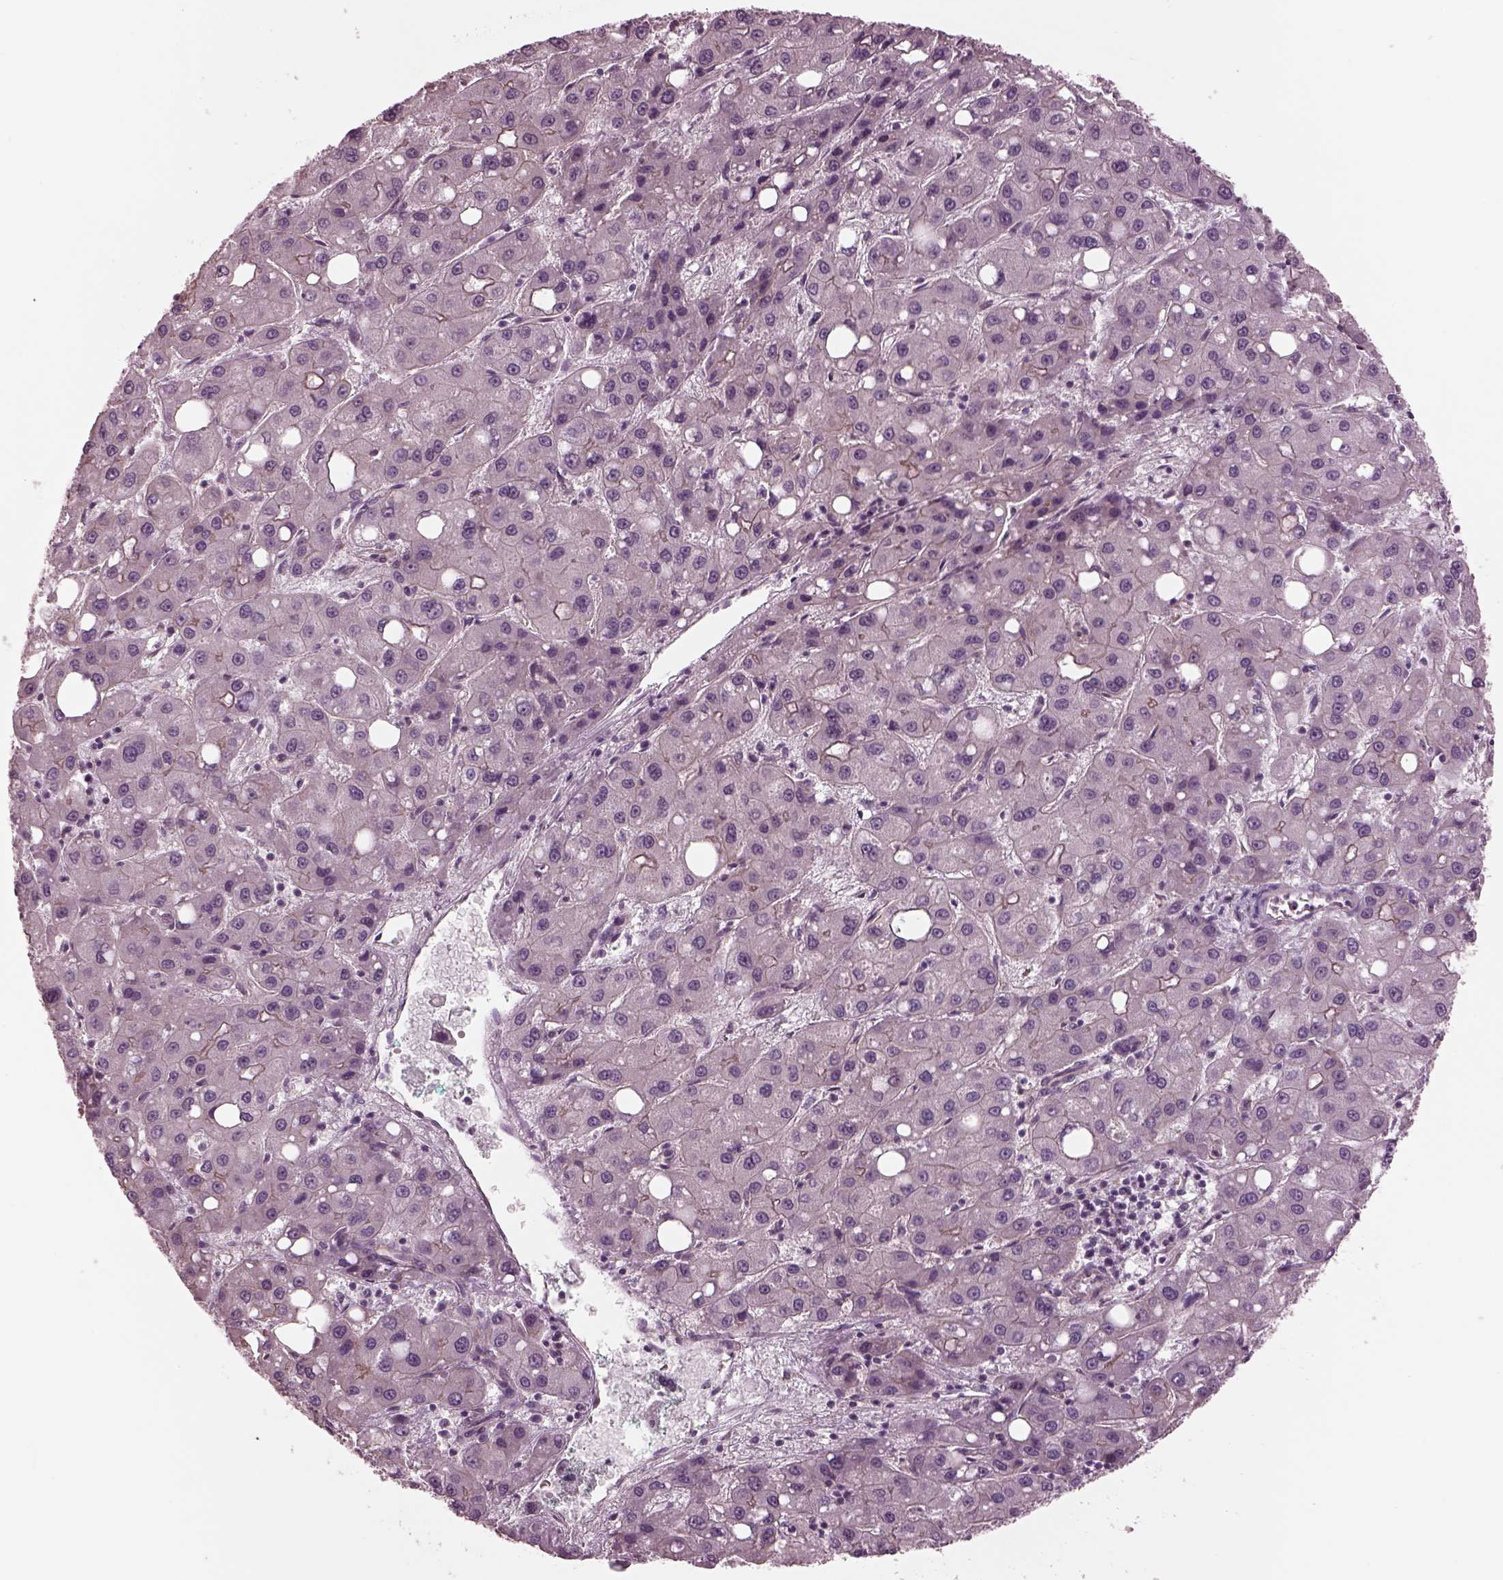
{"staining": {"intensity": "weak", "quantity": "<25%", "location": "cytoplasmic/membranous"}, "tissue": "liver cancer", "cell_type": "Tumor cells", "image_type": "cancer", "snomed": [{"axis": "morphology", "description": "Carcinoma, Hepatocellular, NOS"}, {"axis": "topography", "description": "Liver"}], "caption": "An IHC histopathology image of hepatocellular carcinoma (liver) is shown. There is no staining in tumor cells of hepatocellular carcinoma (liver).", "gene": "ODAD1", "patient": {"sex": "male", "age": 73}}